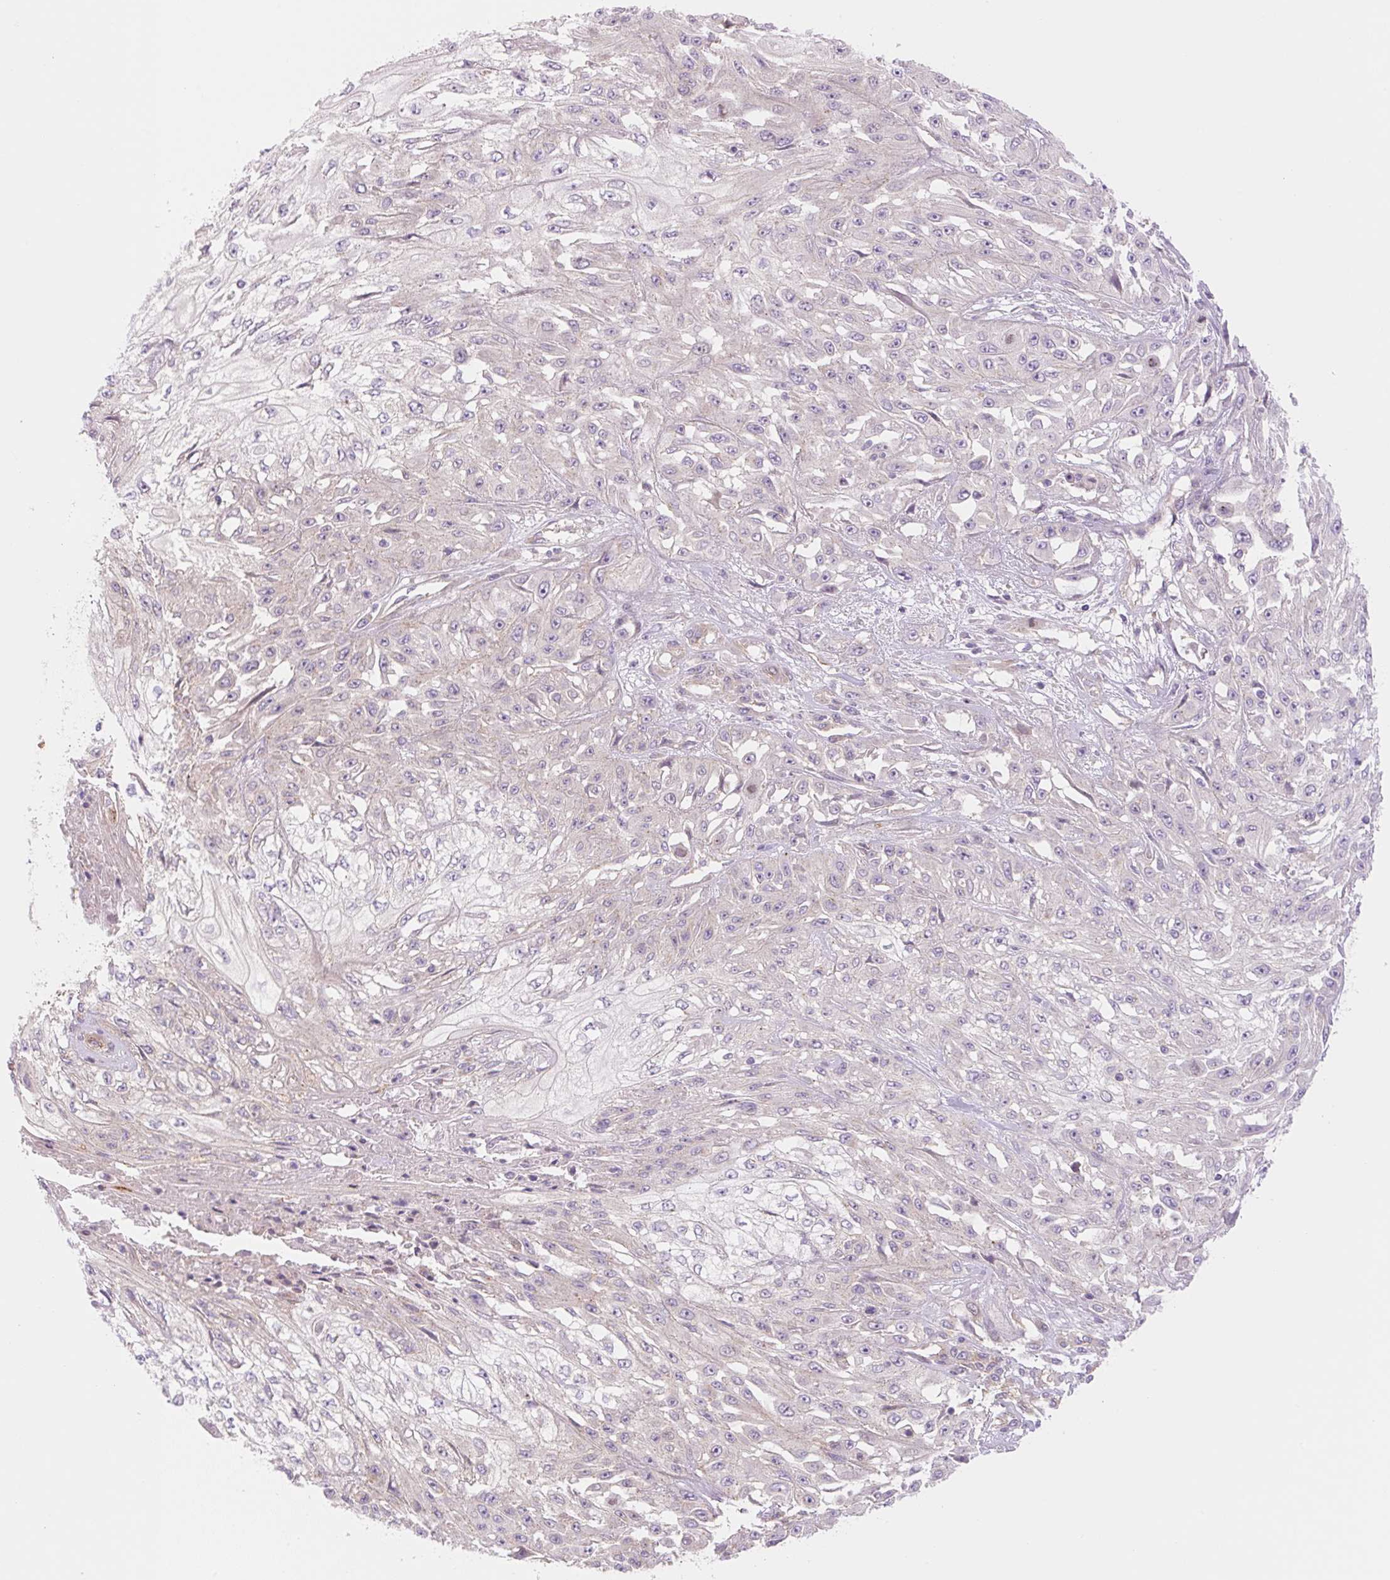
{"staining": {"intensity": "negative", "quantity": "none", "location": "none"}, "tissue": "skin cancer", "cell_type": "Tumor cells", "image_type": "cancer", "snomed": [{"axis": "morphology", "description": "Squamous cell carcinoma, NOS"}, {"axis": "morphology", "description": "Squamous cell carcinoma, metastatic, NOS"}, {"axis": "topography", "description": "Skin"}, {"axis": "topography", "description": "Lymph node"}], "caption": "Immunohistochemical staining of skin cancer (squamous cell carcinoma) shows no significant staining in tumor cells.", "gene": "NLRP5", "patient": {"sex": "male", "age": 75}}